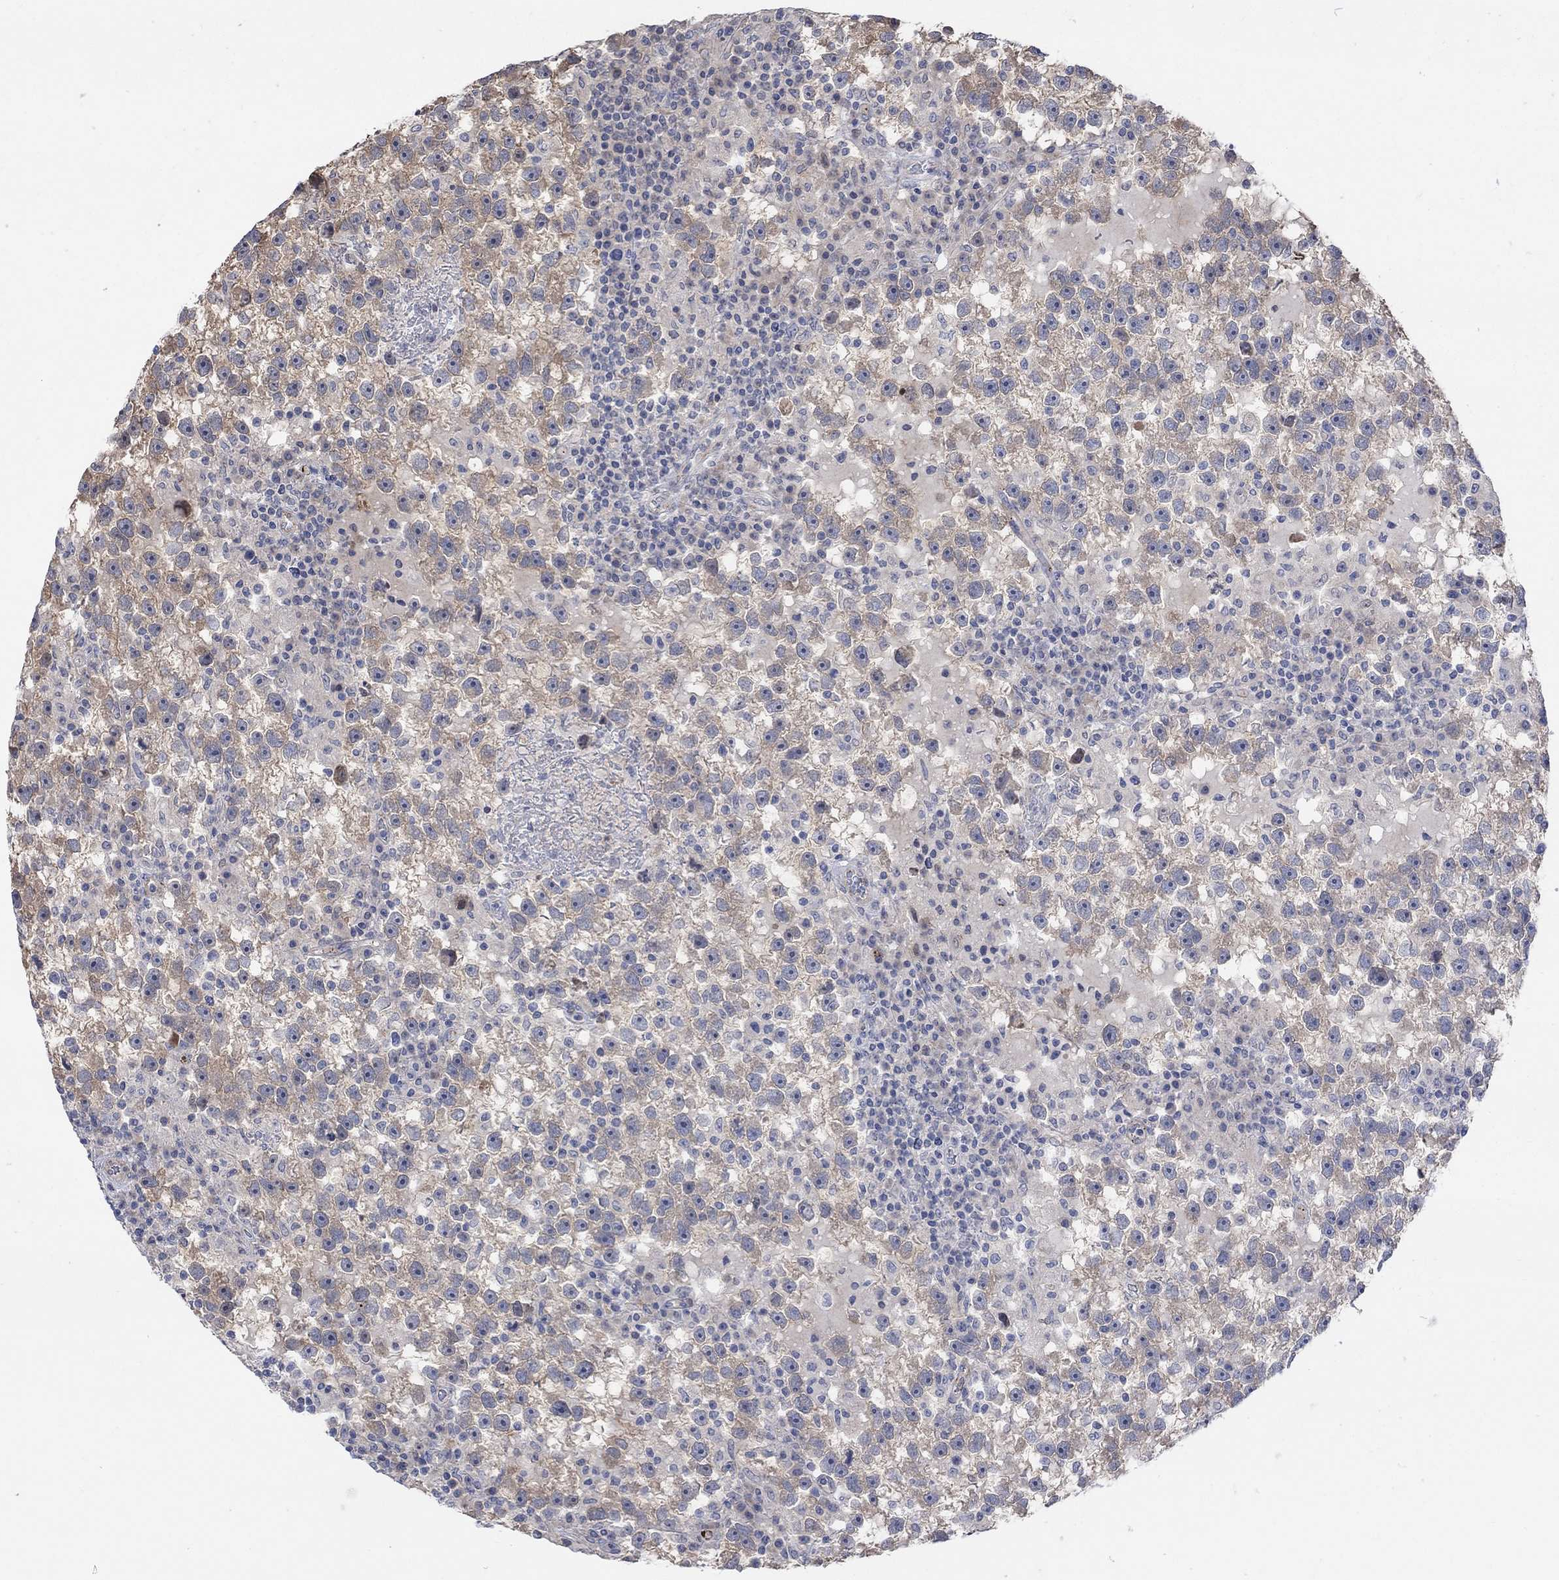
{"staining": {"intensity": "weak", "quantity": ">75%", "location": "cytoplasmic/membranous"}, "tissue": "testis cancer", "cell_type": "Tumor cells", "image_type": "cancer", "snomed": [{"axis": "morphology", "description": "Seminoma, NOS"}, {"axis": "topography", "description": "Testis"}], "caption": "DAB (3,3'-diaminobenzidine) immunohistochemical staining of human testis cancer shows weak cytoplasmic/membranous protein positivity in about >75% of tumor cells.", "gene": "CNTF", "patient": {"sex": "male", "age": 47}}